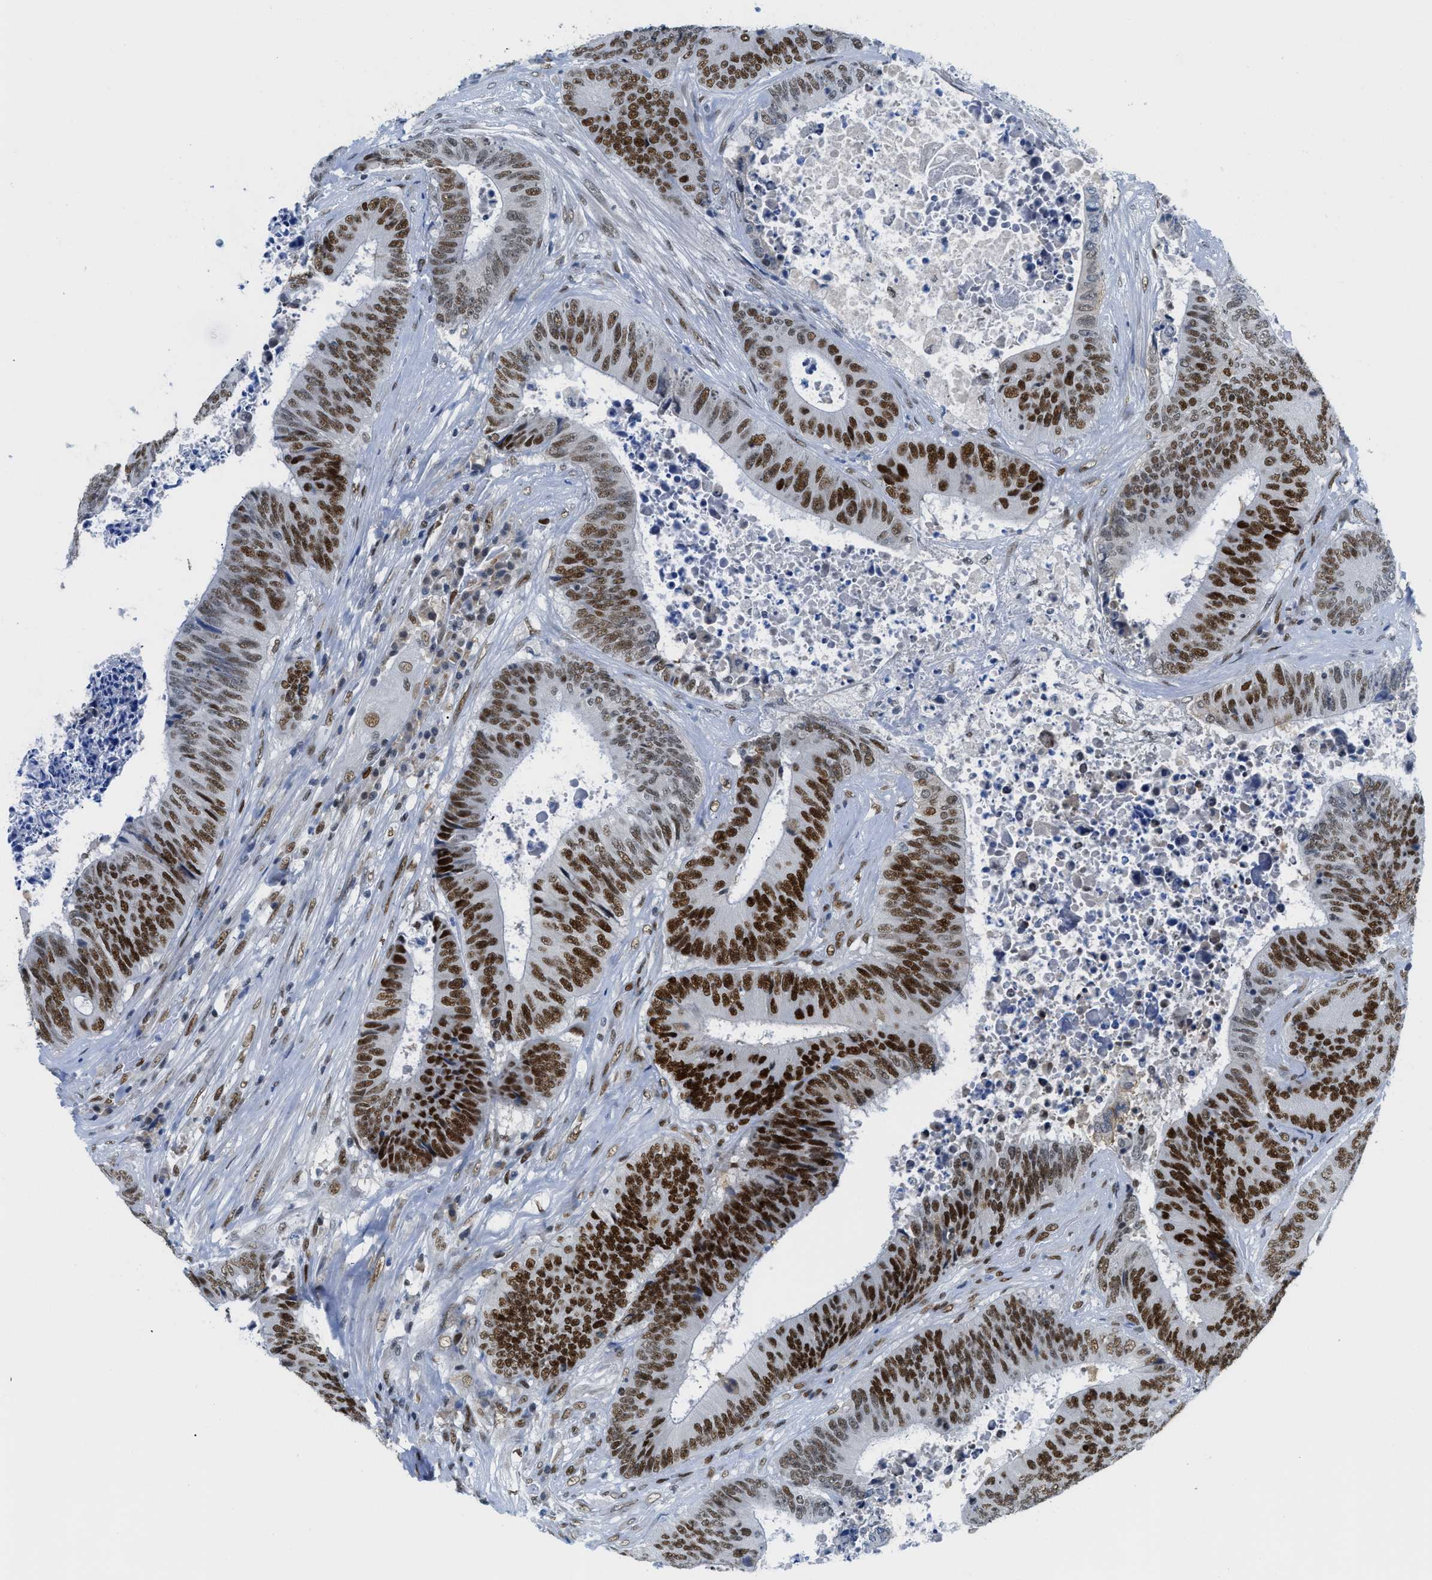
{"staining": {"intensity": "strong", "quantity": ">75%", "location": "nuclear"}, "tissue": "colorectal cancer", "cell_type": "Tumor cells", "image_type": "cancer", "snomed": [{"axis": "morphology", "description": "Adenocarcinoma, NOS"}, {"axis": "topography", "description": "Rectum"}], "caption": "IHC (DAB) staining of colorectal cancer shows strong nuclear protein positivity in approximately >75% of tumor cells.", "gene": "SMARCAD1", "patient": {"sex": "male", "age": 72}}